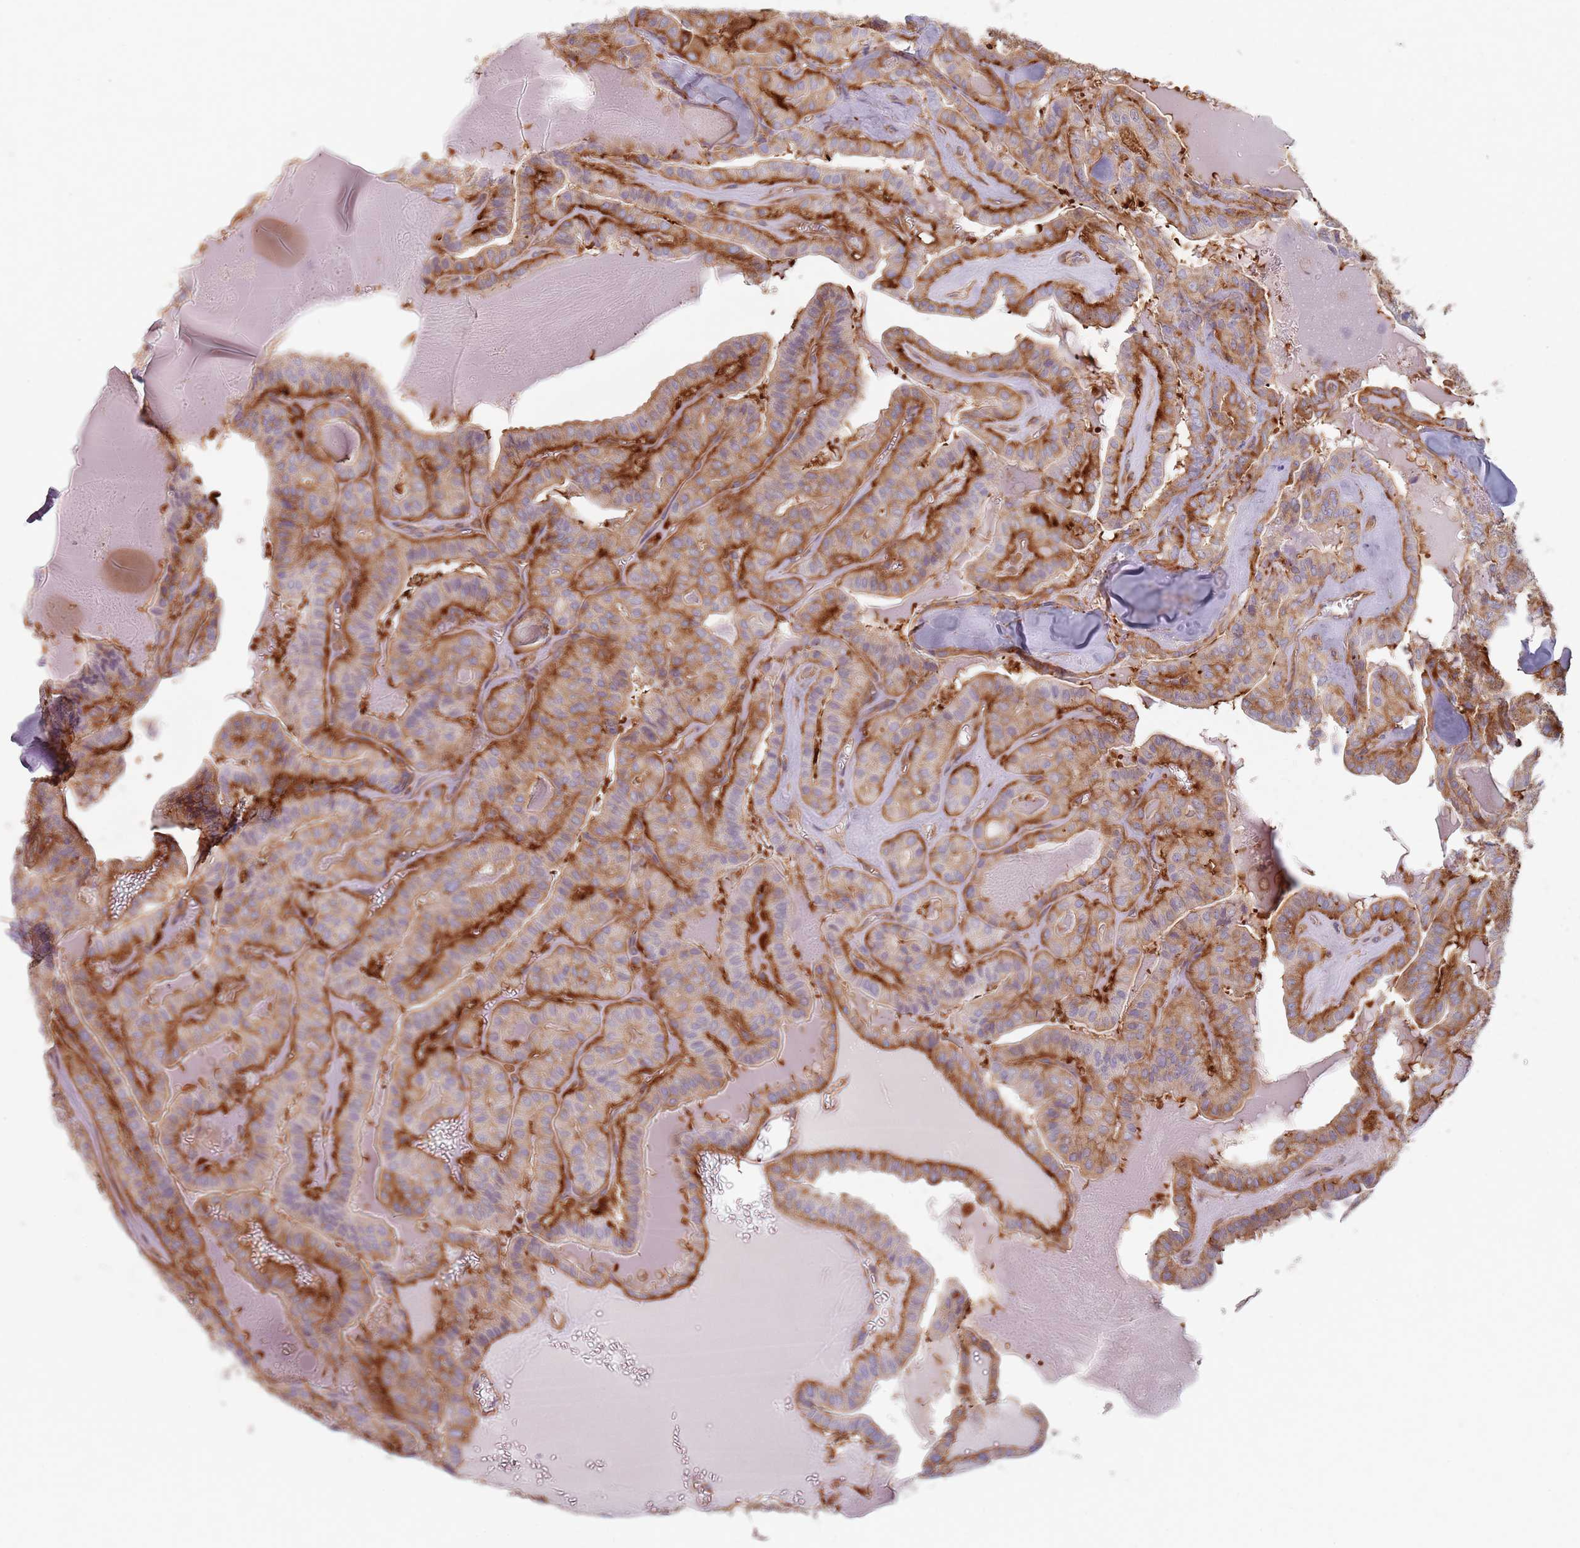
{"staining": {"intensity": "strong", "quantity": ">75%", "location": "cytoplasmic/membranous"}, "tissue": "thyroid cancer", "cell_type": "Tumor cells", "image_type": "cancer", "snomed": [{"axis": "morphology", "description": "Papillary adenocarcinoma, NOS"}, {"axis": "topography", "description": "Thyroid gland"}], "caption": "Protein expression analysis of human thyroid cancer (papillary adenocarcinoma) reveals strong cytoplasmic/membranous expression in approximately >75% of tumor cells. (DAB (3,3'-diaminobenzidine) IHC, brown staining for protein, blue staining for nuclei).", "gene": "TPD52L2", "patient": {"sex": "male", "age": 52}}